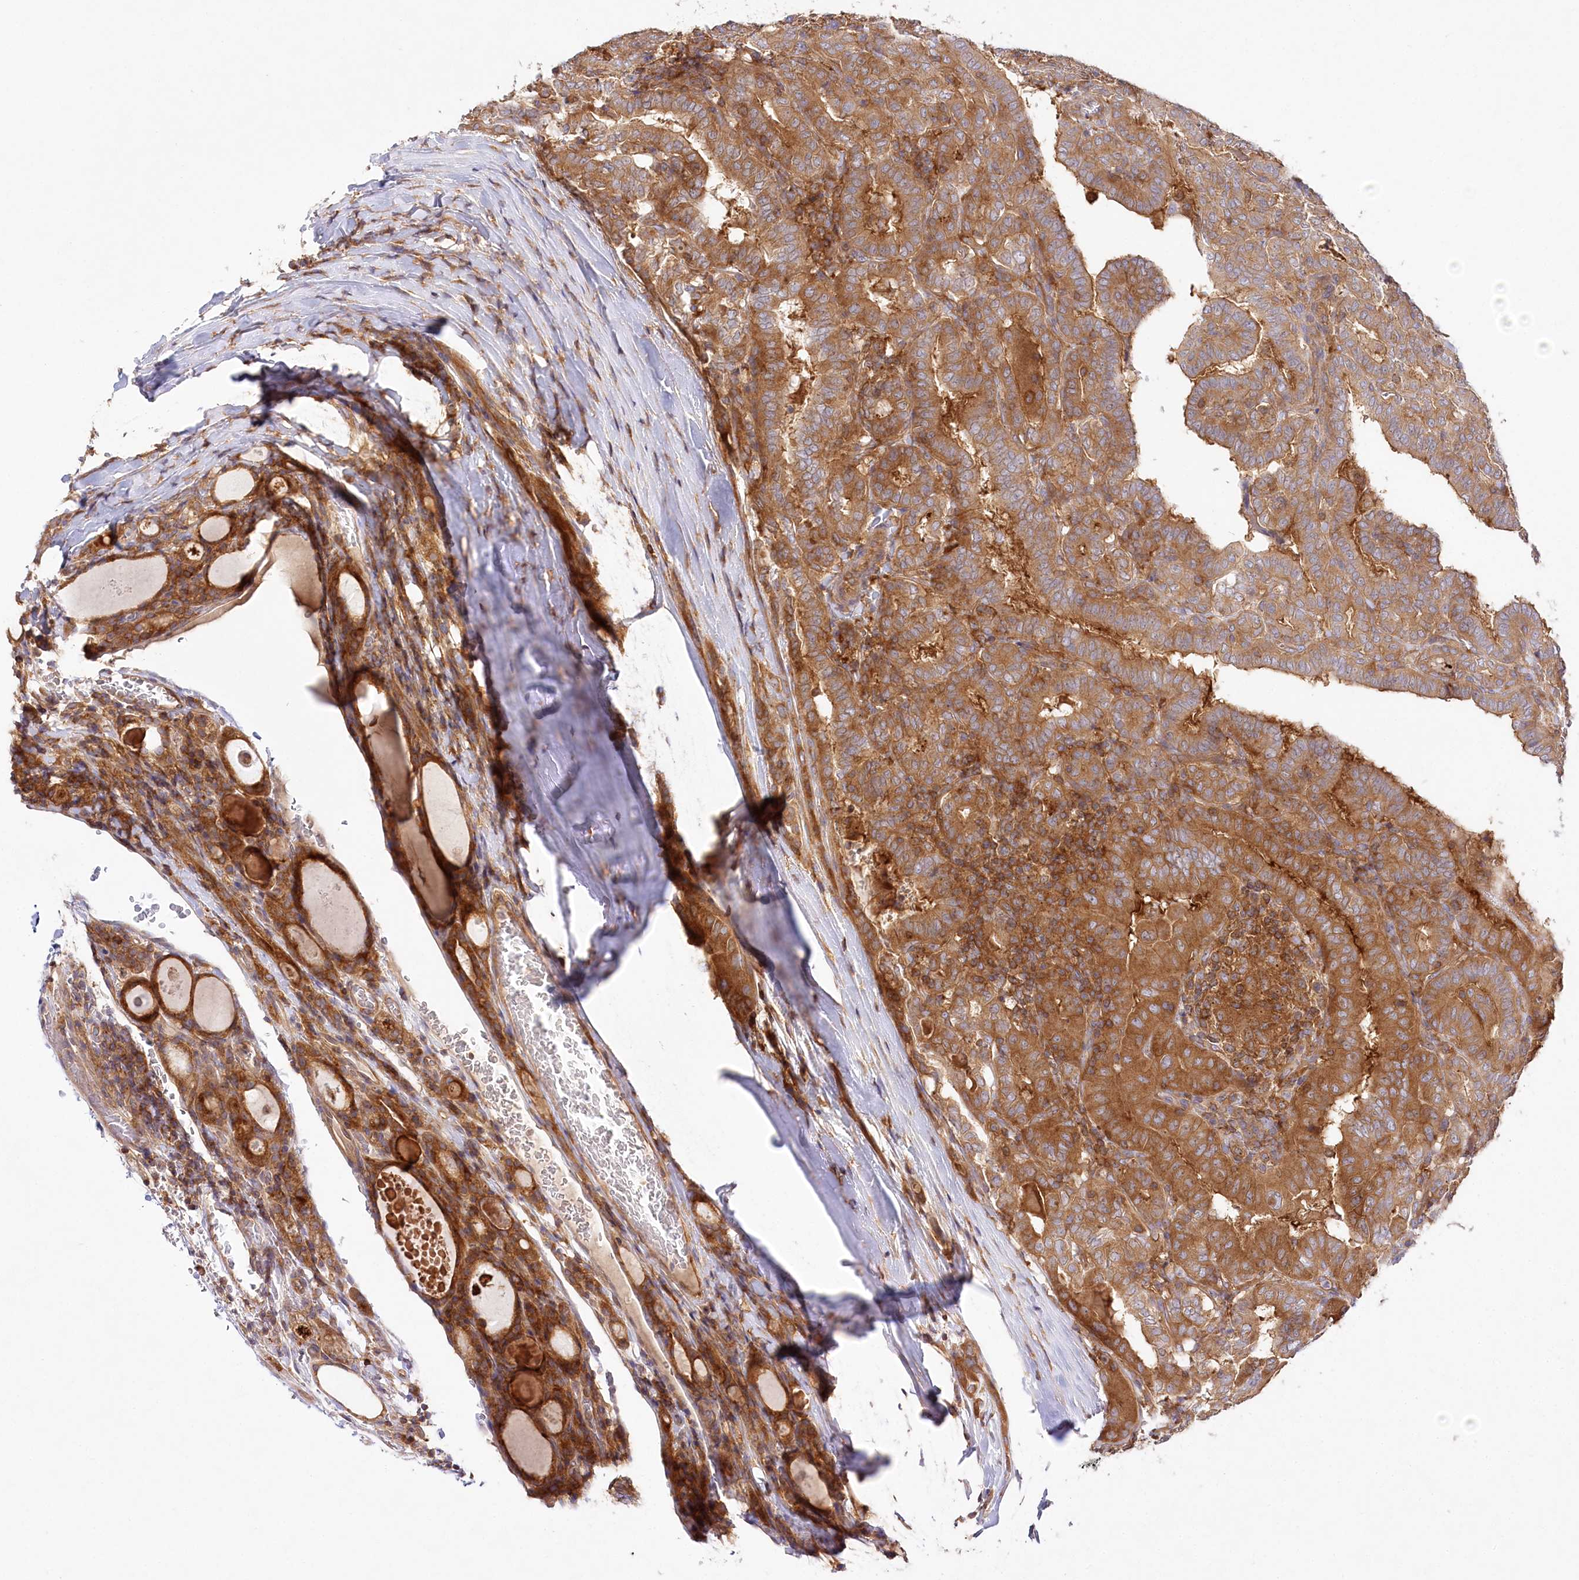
{"staining": {"intensity": "moderate", "quantity": ">75%", "location": "cytoplasmic/membranous"}, "tissue": "thyroid cancer", "cell_type": "Tumor cells", "image_type": "cancer", "snomed": [{"axis": "morphology", "description": "Papillary adenocarcinoma, NOS"}, {"axis": "topography", "description": "Thyroid gland"}], "caption": "A medium amount of moderate cytoplasmic/membranous positivity is present in about >75% of tumor cells in thyroid cancer (papillary adenocarcinoma) tissue.", "gene": "ABRAXAS2", "patient": {"sex": "female", "age": 72}}